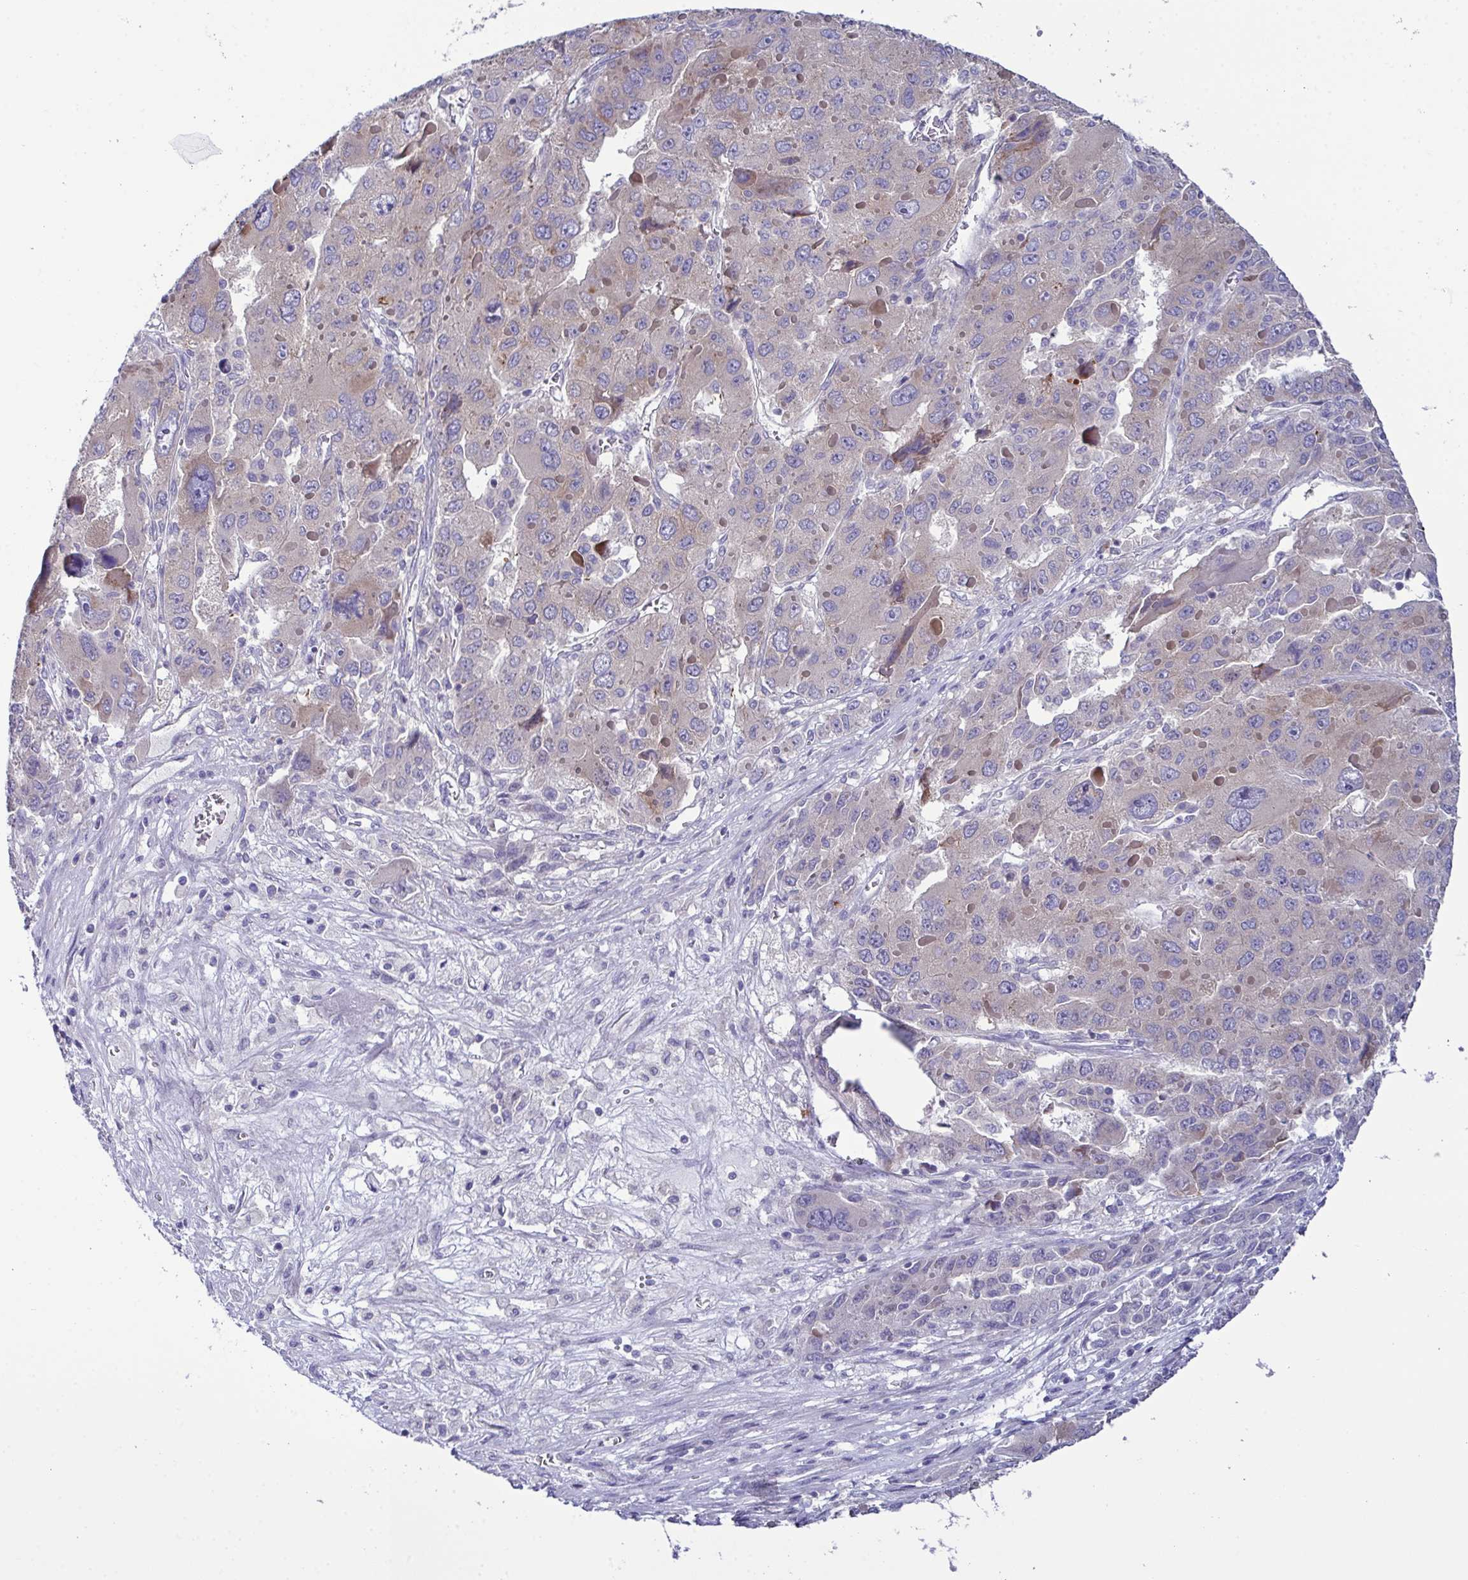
{"staining": {"intensity": "weak", "quantity": "<25%", "location": "cytoplasmic/membranous"}, "tissue": "liver cancer", "cell_type": "Tumor cells", "image_type": "cancer", "snomed": [{"axis": "morphology", "description": "Carcinoma, Hepatocellular, NOS"}, {"axis": "topography", "description": "Liver"}], "caption": "Immunohistochemistry photomicrograph of neoplastic tissue: hepatocellular carcinoma (liver) stained with DAB (3,3'-diaminobenzidine) shows no significant protein staining in tumor cells.", "gene": "CFAP97D1", "patient": {"sex": "female", "age": 41}}